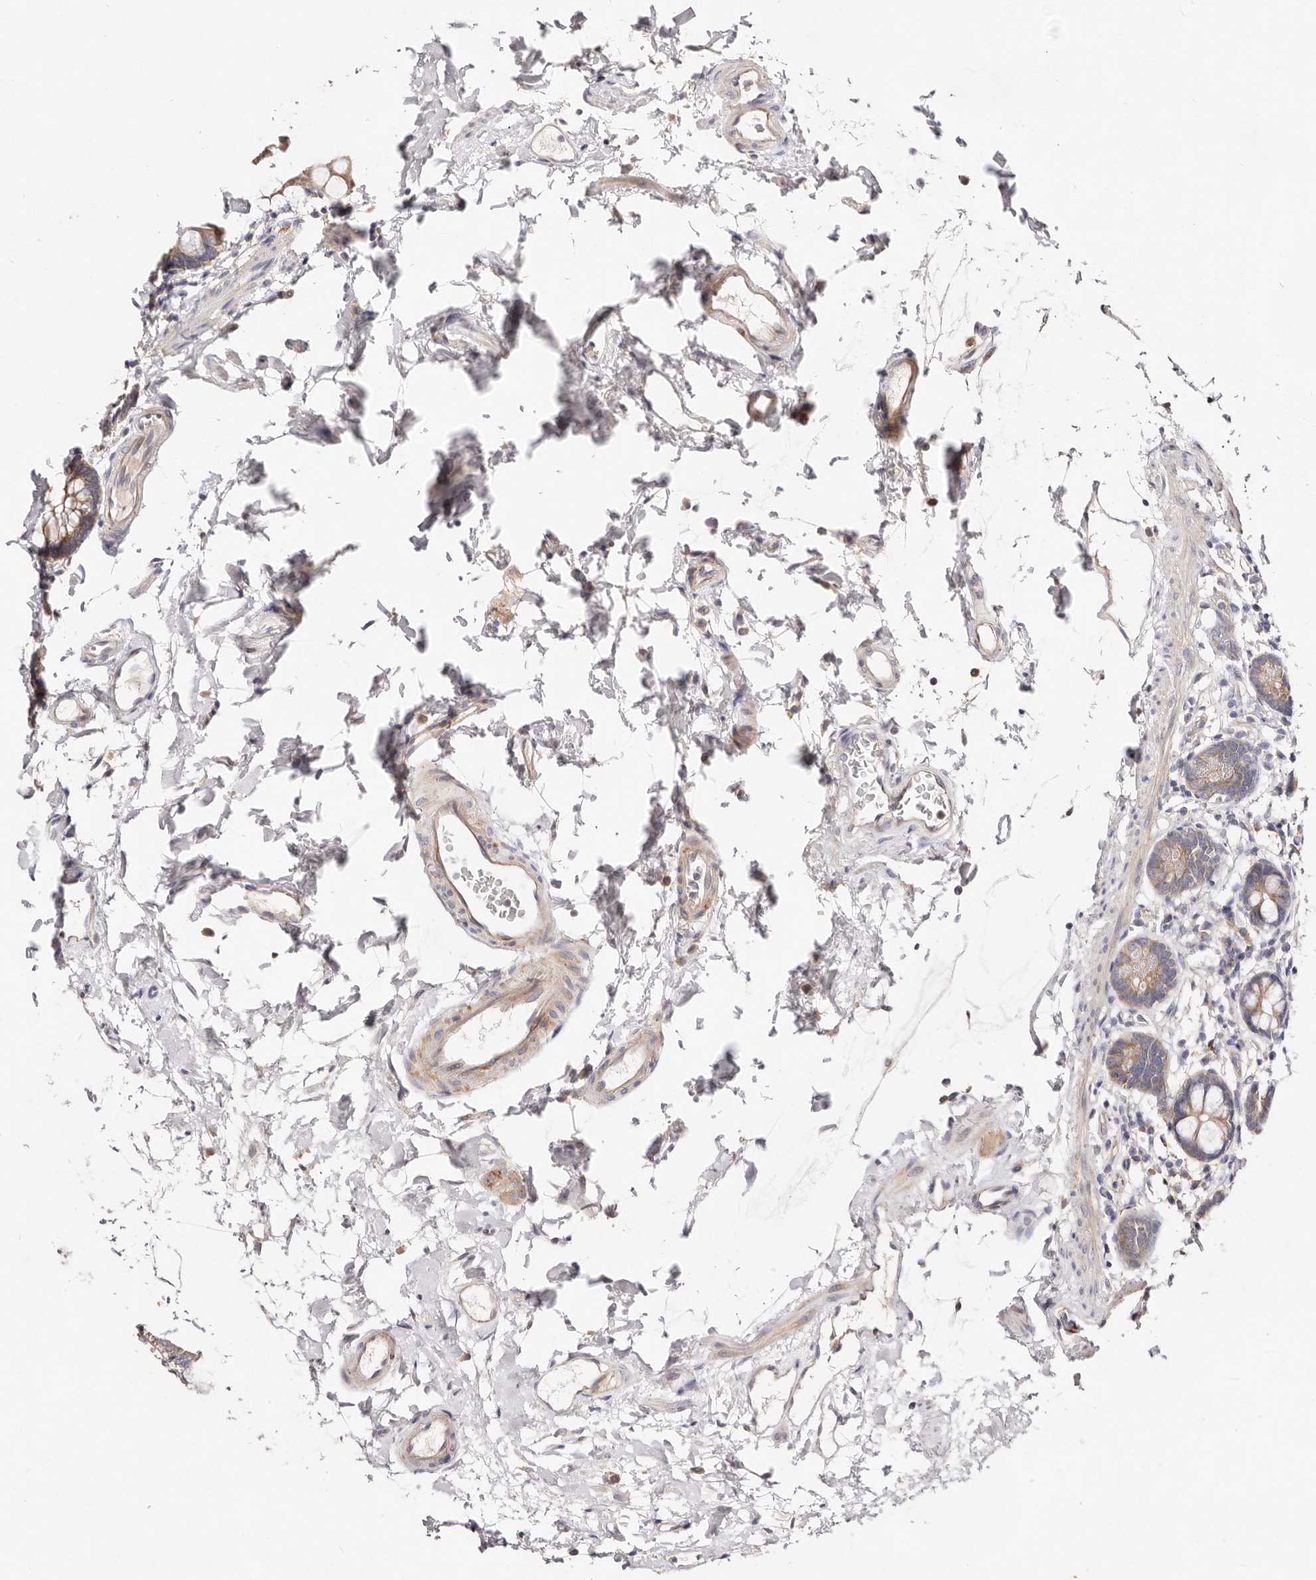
{"staining": {"intensity": "weak", "quantity": "25%-75%", "location": "cytoplasmic/membranous"}, "tissue": "small intestine", "cell_type": "Glandular cells", "image_type": "normal", "snomed": [{"axis": "morphology", "description": "Normal tissue, NOS"}, {"axis": "topography", "description": "Small intestine"}], "caption": "Protein staining by immunohistochemistry (IHC) displays weak cytoplasmic/membranous positivity in about 25%-75% of glandular cells in benign small intestine.", "gene": "VIPAS39", "patient": {"sex": "female", "age": 84}}